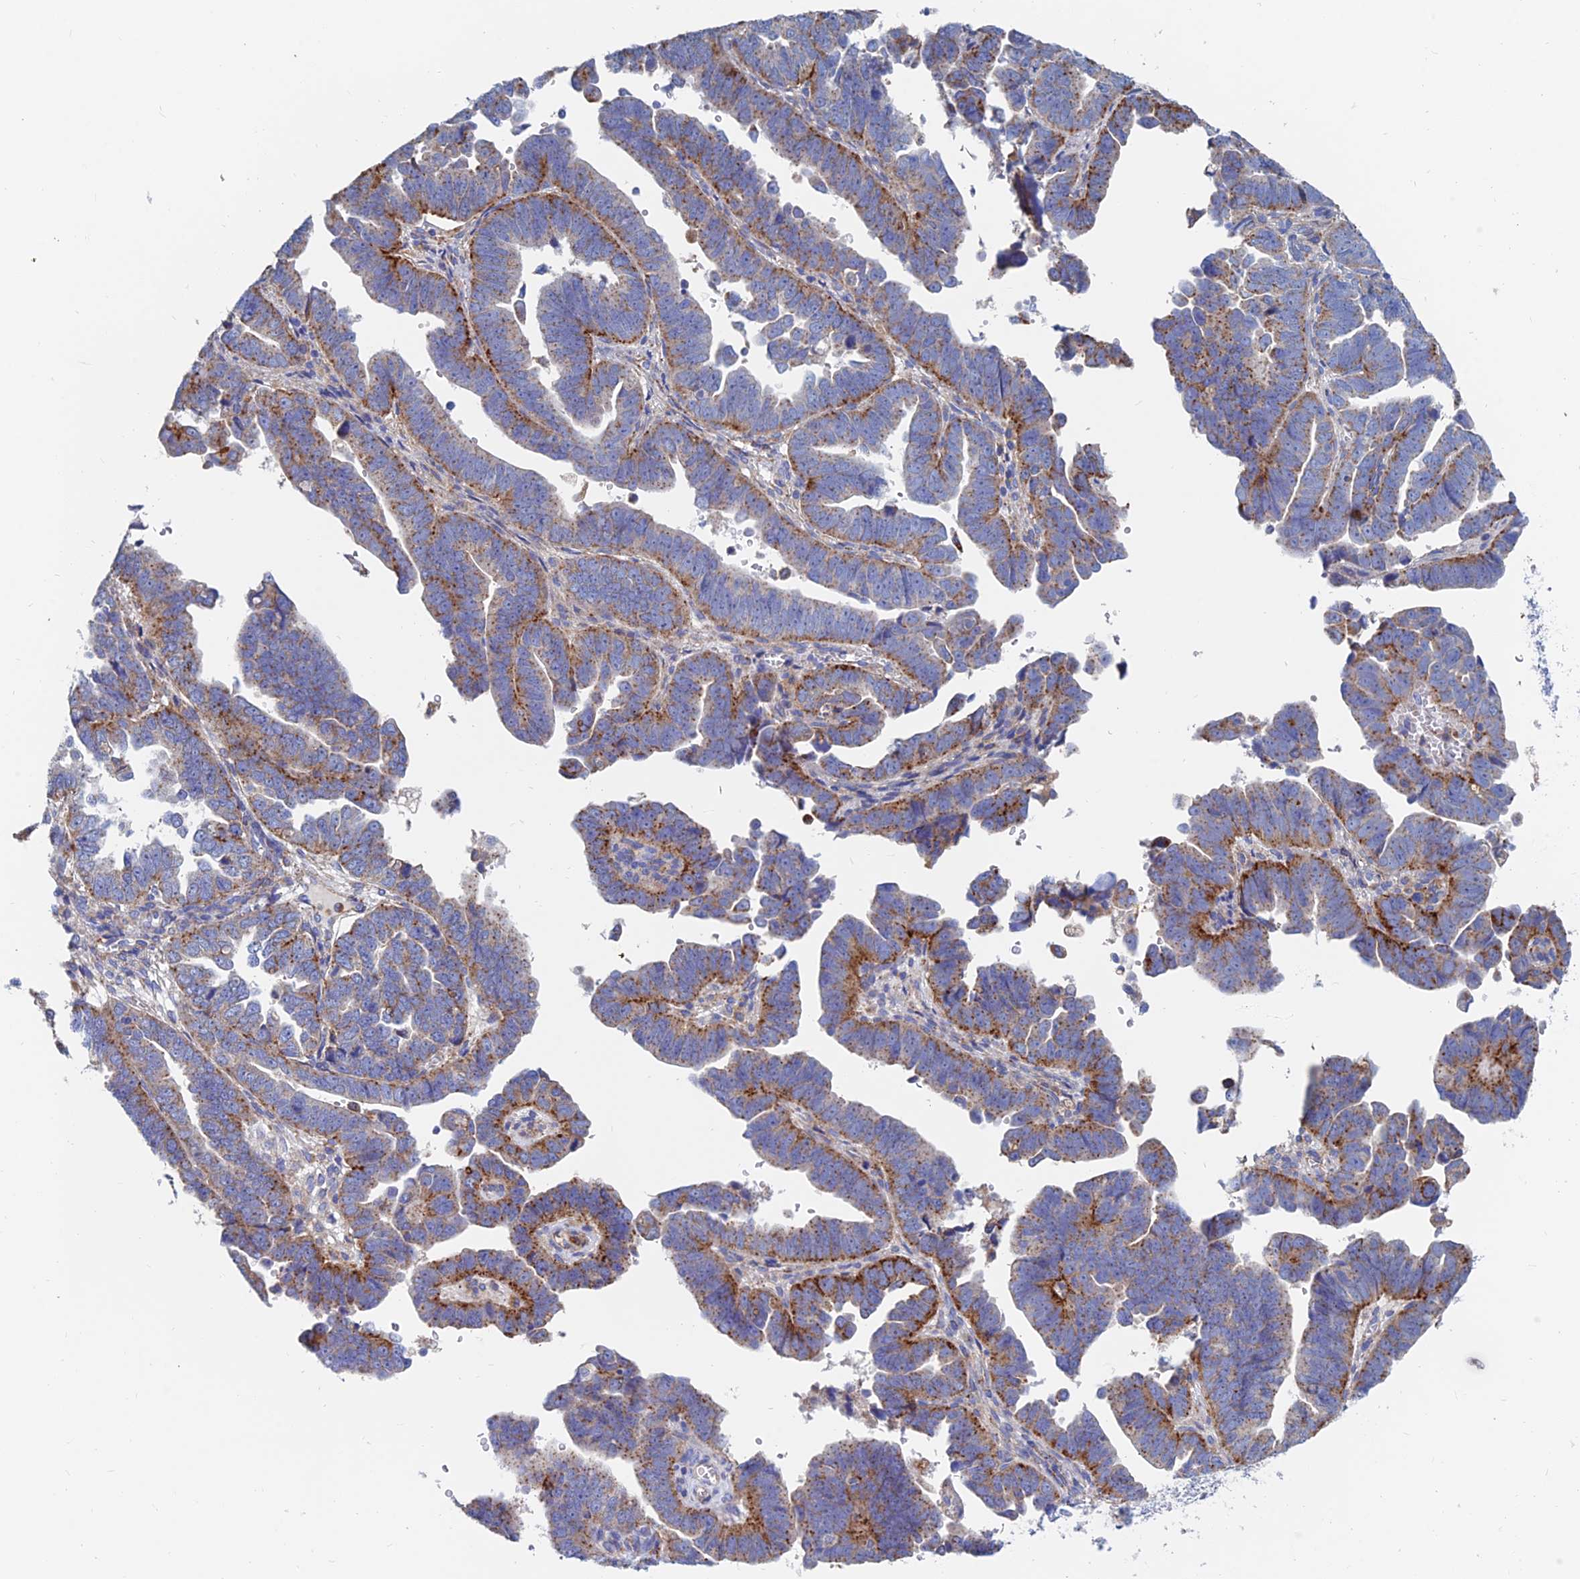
{"staining": {"intensity": "moderate", "quantity": ">75%", "location": "cytoplasmic/membranous"}, "tissue": "endometrial cancer", "cell_type": "Tumor cells", "image_type": "cancer", "snomed": [{"axis": "morphology", "description": "Adenocarcinoma, NOS"}, {"axis": "topography", "description": "Endometrium"}], "caption": "Immunohistochemical staining of human endometrial adenocarcinoma reveals medium levels of moderate cytoplasmic/membranous expression in approximately >75% of tumor cells. (IHC, brightfield microscopy, high magnification).", "gene": "SPNS1", "patient": {"sex": "female", "age": 75}}